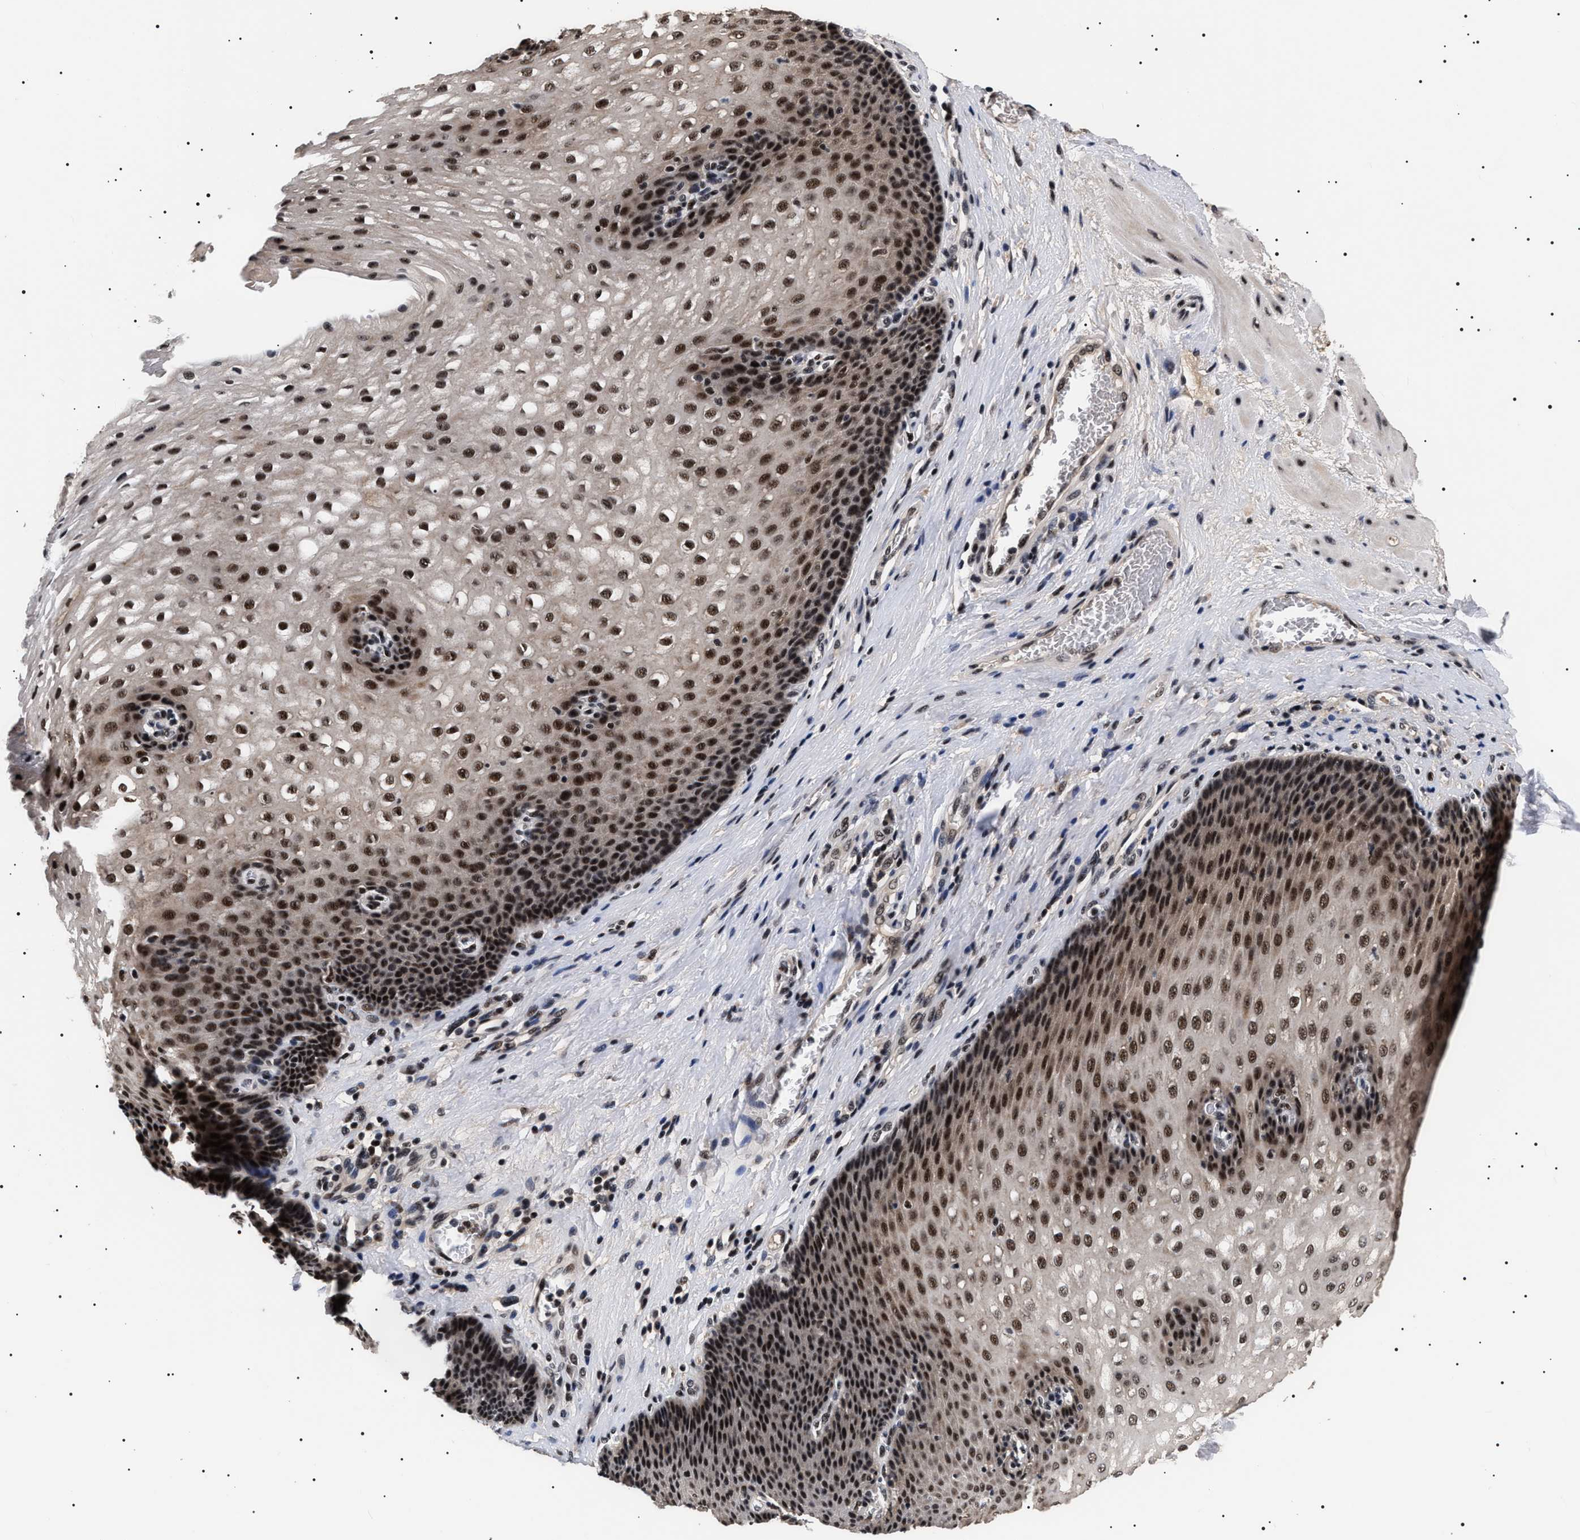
{"staining": {"intensity": "strong", "quantity": ">75%", "location": "nuclear"}, "tissue": "esophagus", "cell_type": "Squamous epithelial cells", "image_type": "normal", "snomed": [{"axis": "morphology", "description": "Normal tissue, NOS"}, {"axis": "topography", "description": "Esophagus"}], "caption": "Esophagus stained with a brown dye displays strong nuclear positive expression in about >75% of squamous epithelial cells.", "gene": "CAAP1", "patient": {"sex": "male", "age": 48}}